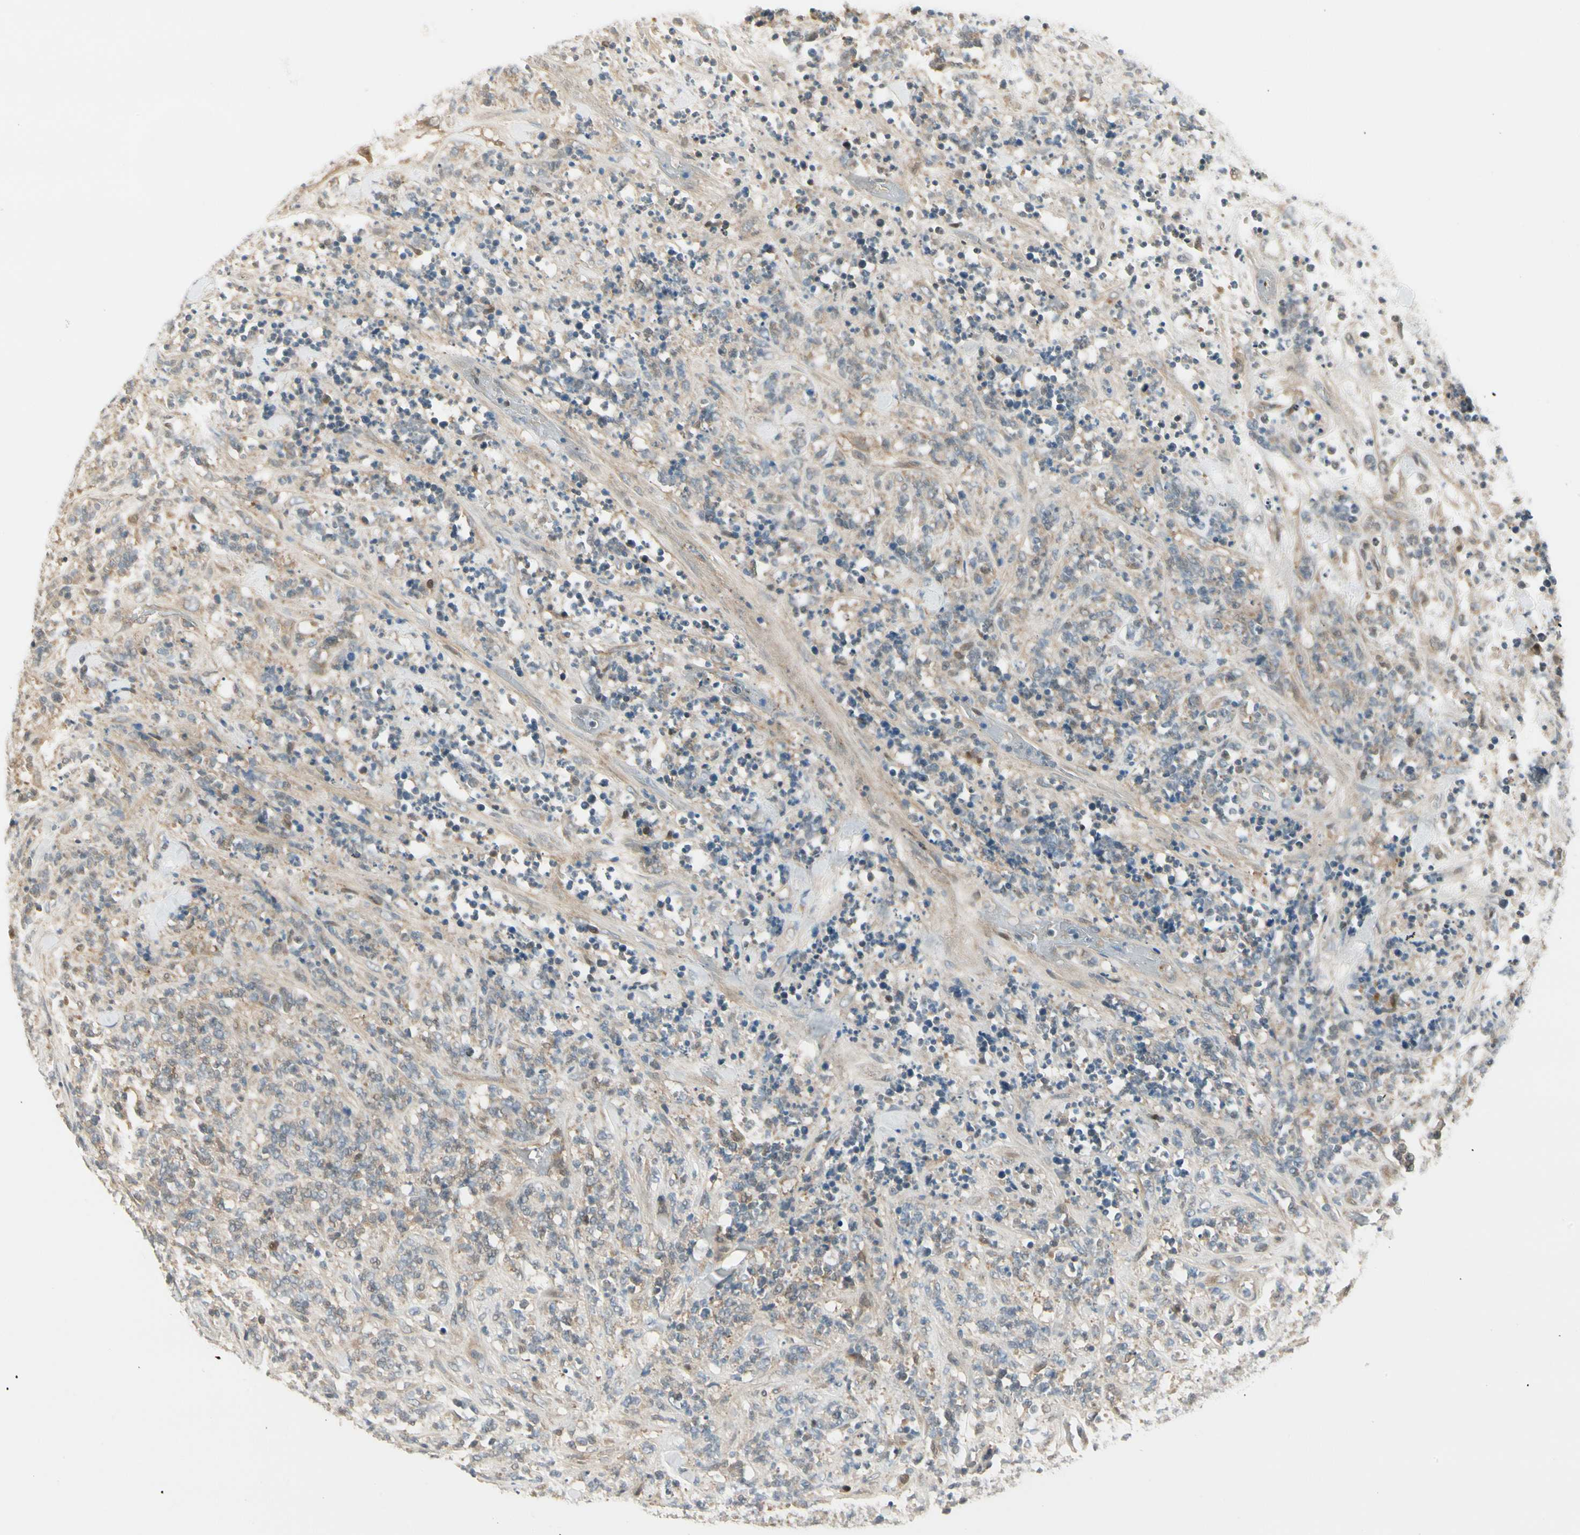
{"staining": {"intensity": "weak", "quantity": "25%-75%", "location": "cytoplasmic/membranous"}, "tissue": "lymphoma", "cell_type": "Tumor cells", "image_type": "cancer", "snomed": [{"axis": "morphology", "description": "Malignant lymphoma, non-Hodgkin's type, High grade"}, {"axis": "topography", "description": "Soft tissue"}], "caption": "Brown immunohistochemical staining in lymphoma displays weak cytoplasmic/membranous expression in approximately 25%-75% of tumor cells.", "gene": "EPHB3", "patient": {"sex": "male", "age": 18}}